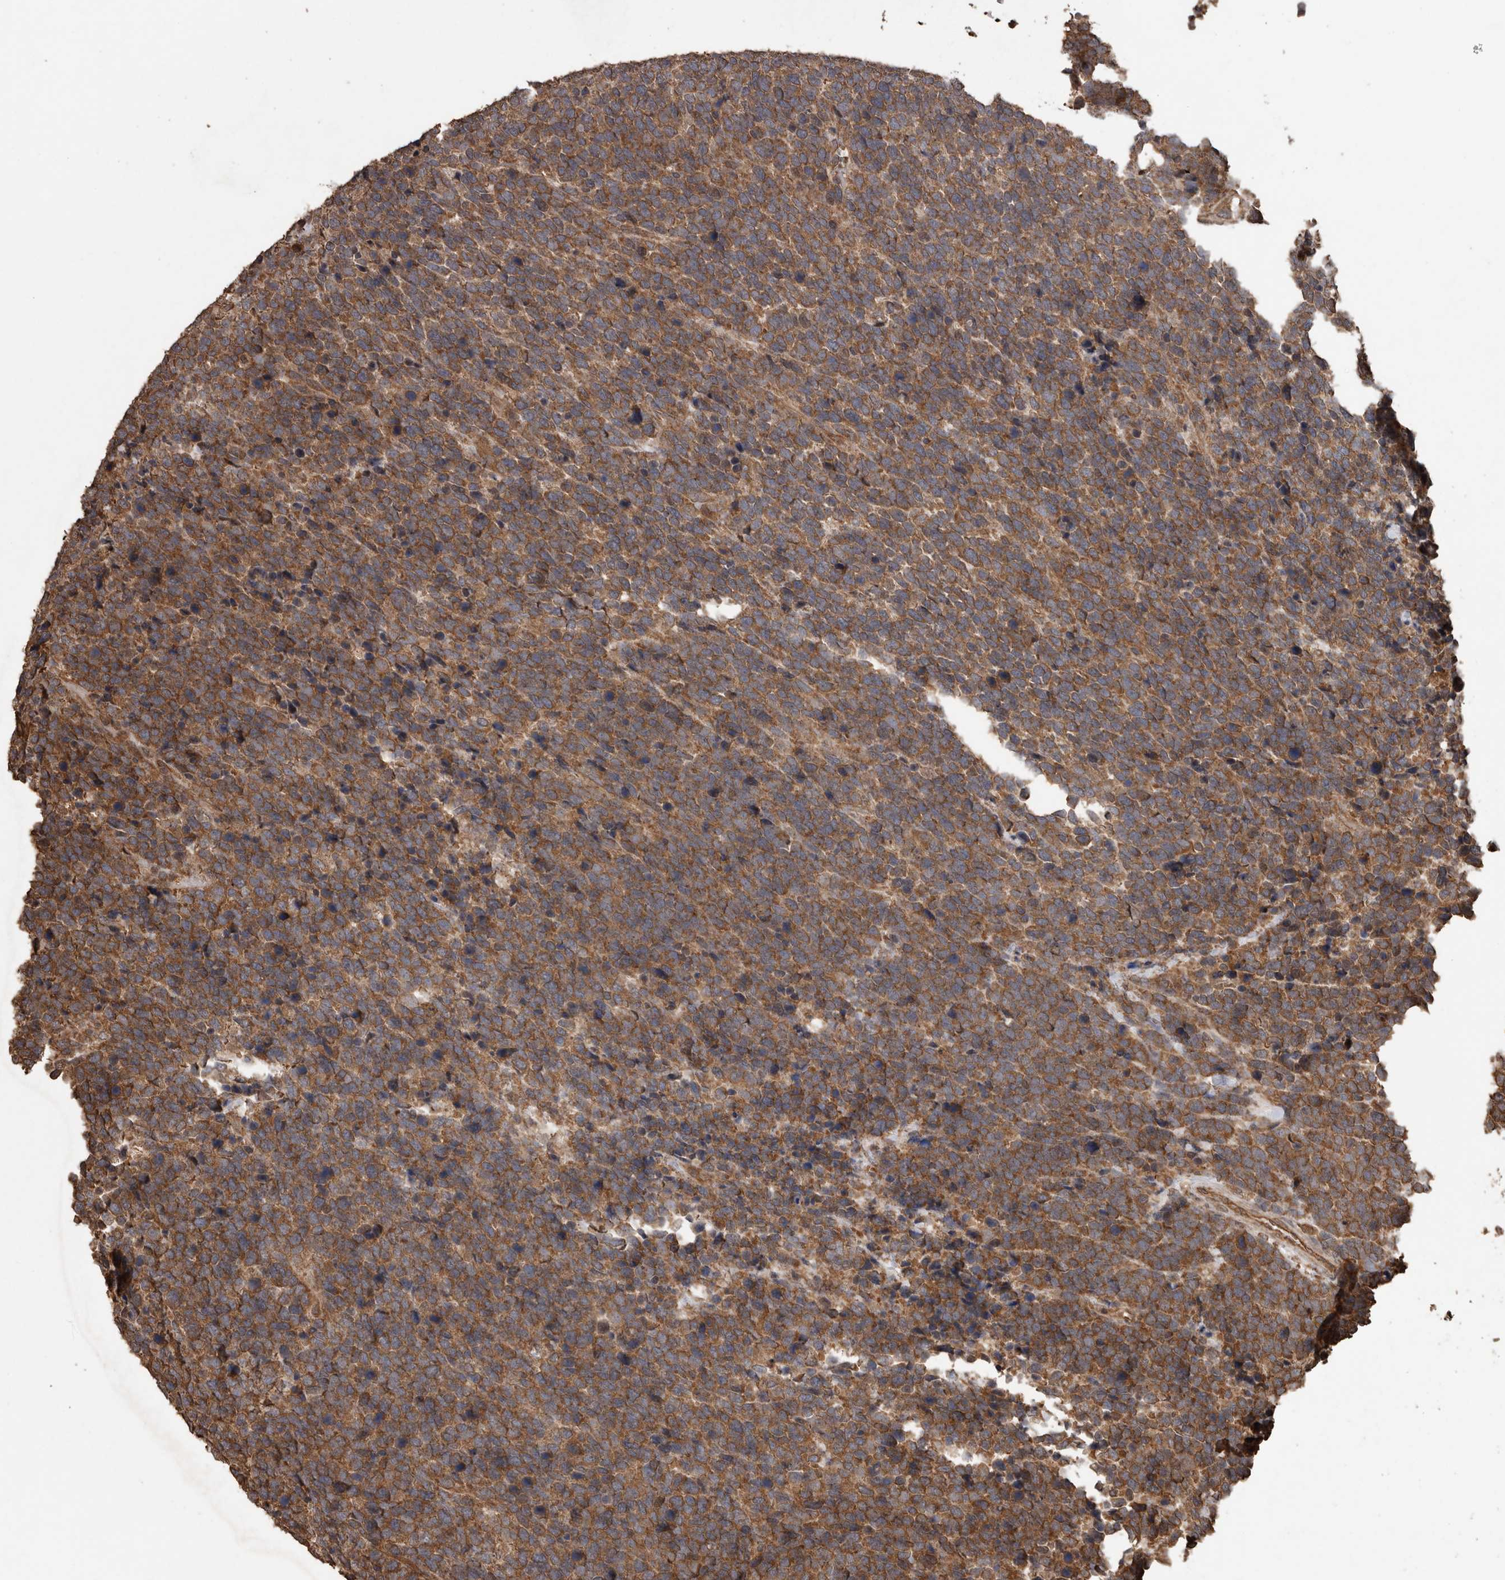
{"staining": {"intensity": "strong", "quantity": ">75%", "location": "cytoplasmic/membranous"}, "tissue": "urothelial cancer", "cell_type": "Tumor cells", "image_type": "cancer", "snomed": [{"axis": "morphology", "description": "Urothelial carcinoma, High grade"}, {"axis": "topography", "description": "Urinary bladder"}], "caption": "Immunohistochemical staining of urothelial carcinoma (high-grade) demonstrates high levels of strong cytoplasmic/membranous expression in approximately >75% of tumor cells.", "gene": "PINK1", "patient": {"sex": "female", "age": 82}}